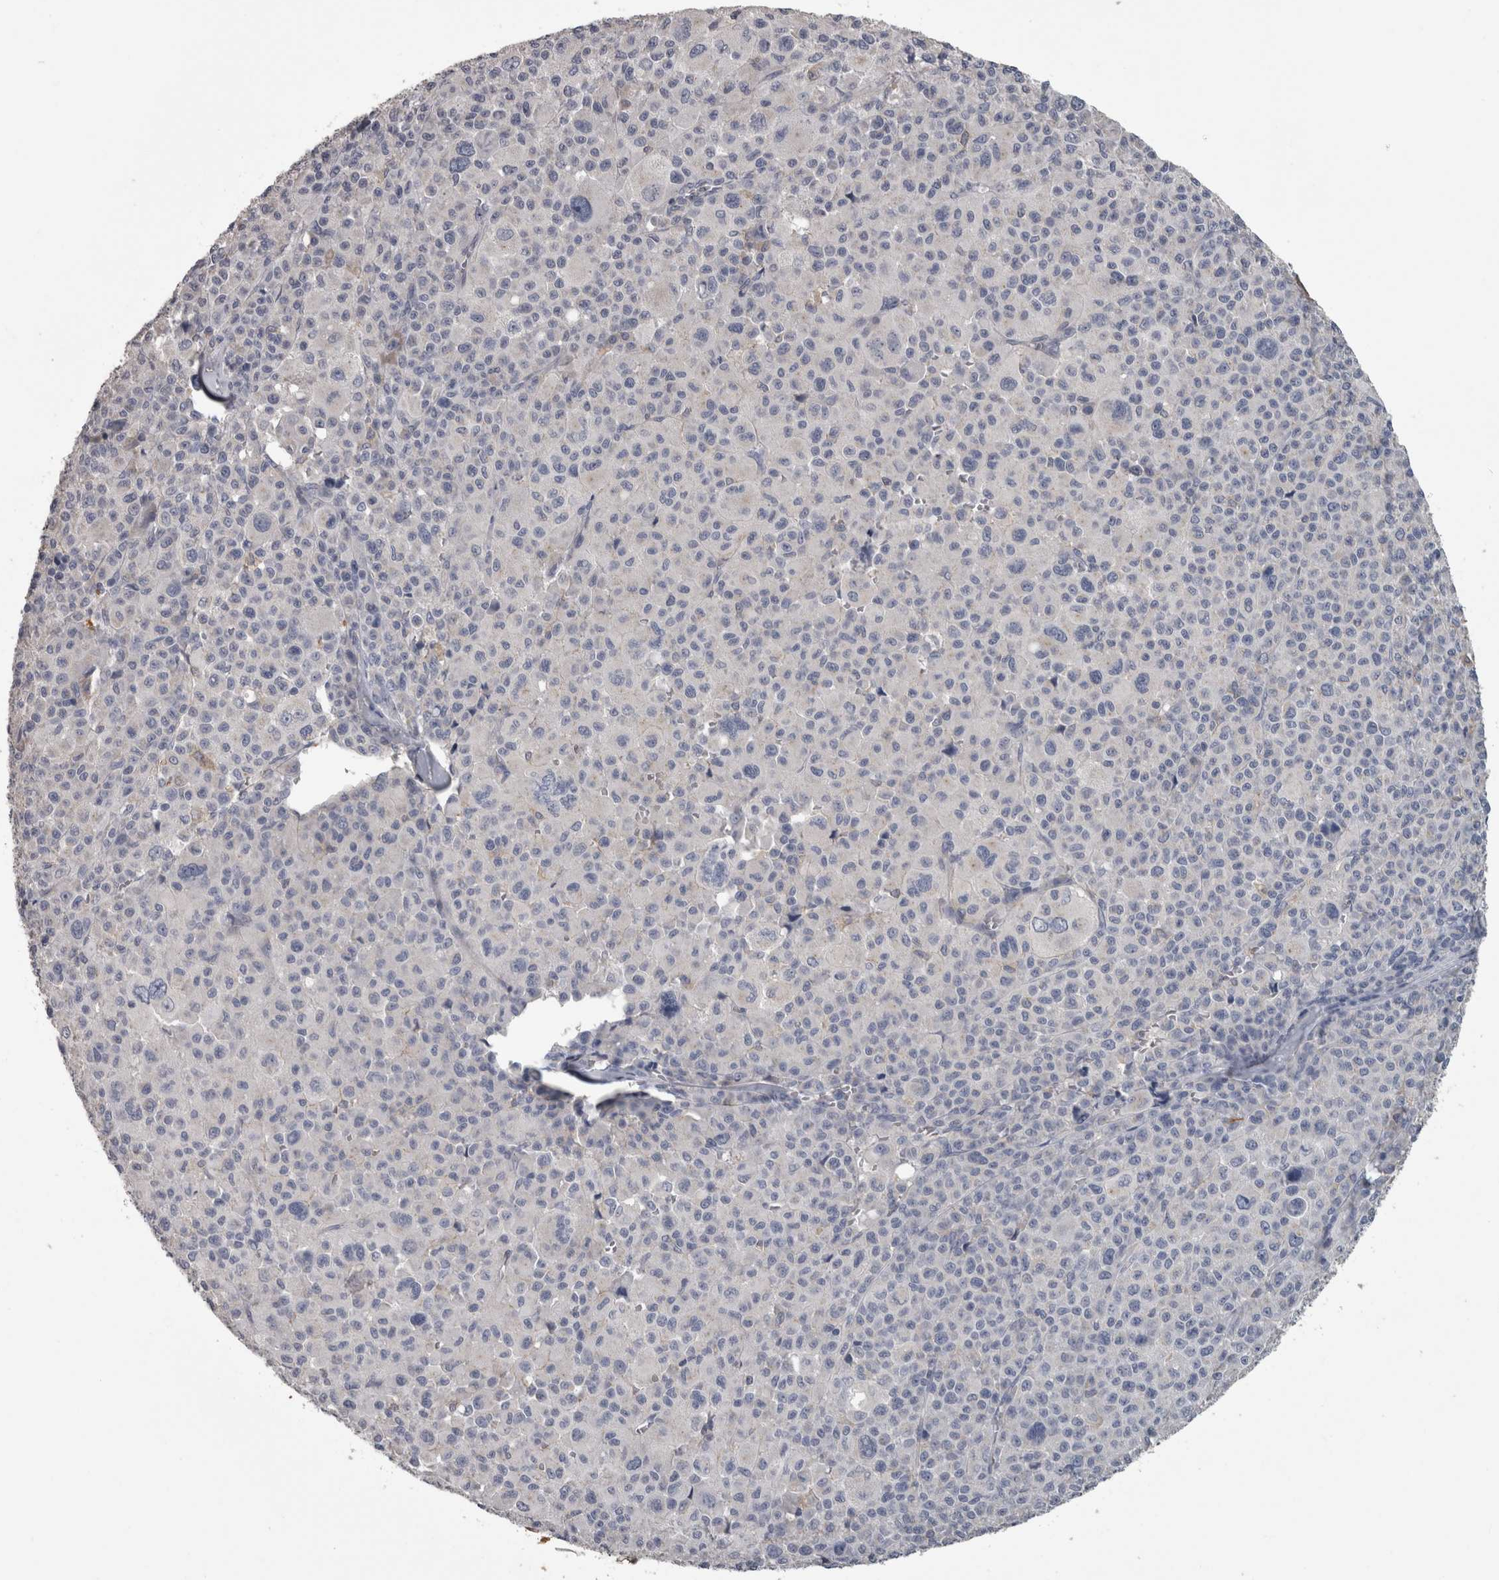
{"staining": {"intensity": "negative", "quantity": "none", "location": "none"}, "tissue": "melanoma", "cell_type": "Tumor cells", "image_type": "cancer", "snomed": [{"axis": "morphology", "description": "Malignant melanoma, Metastatic site"}, {"axis": "topography", "description": "Skin"}], "caption": "Tumor cells are negative for protein expression in human malignant melanoma (metastatic site). (DAB (3,3'-diaminobenzidine) immunohistochemistry (IHC) visualized using brightfield microscopy, high magnification).", "gene": "EFEMP2", "patient": {"sex": "female", "age": 74}}